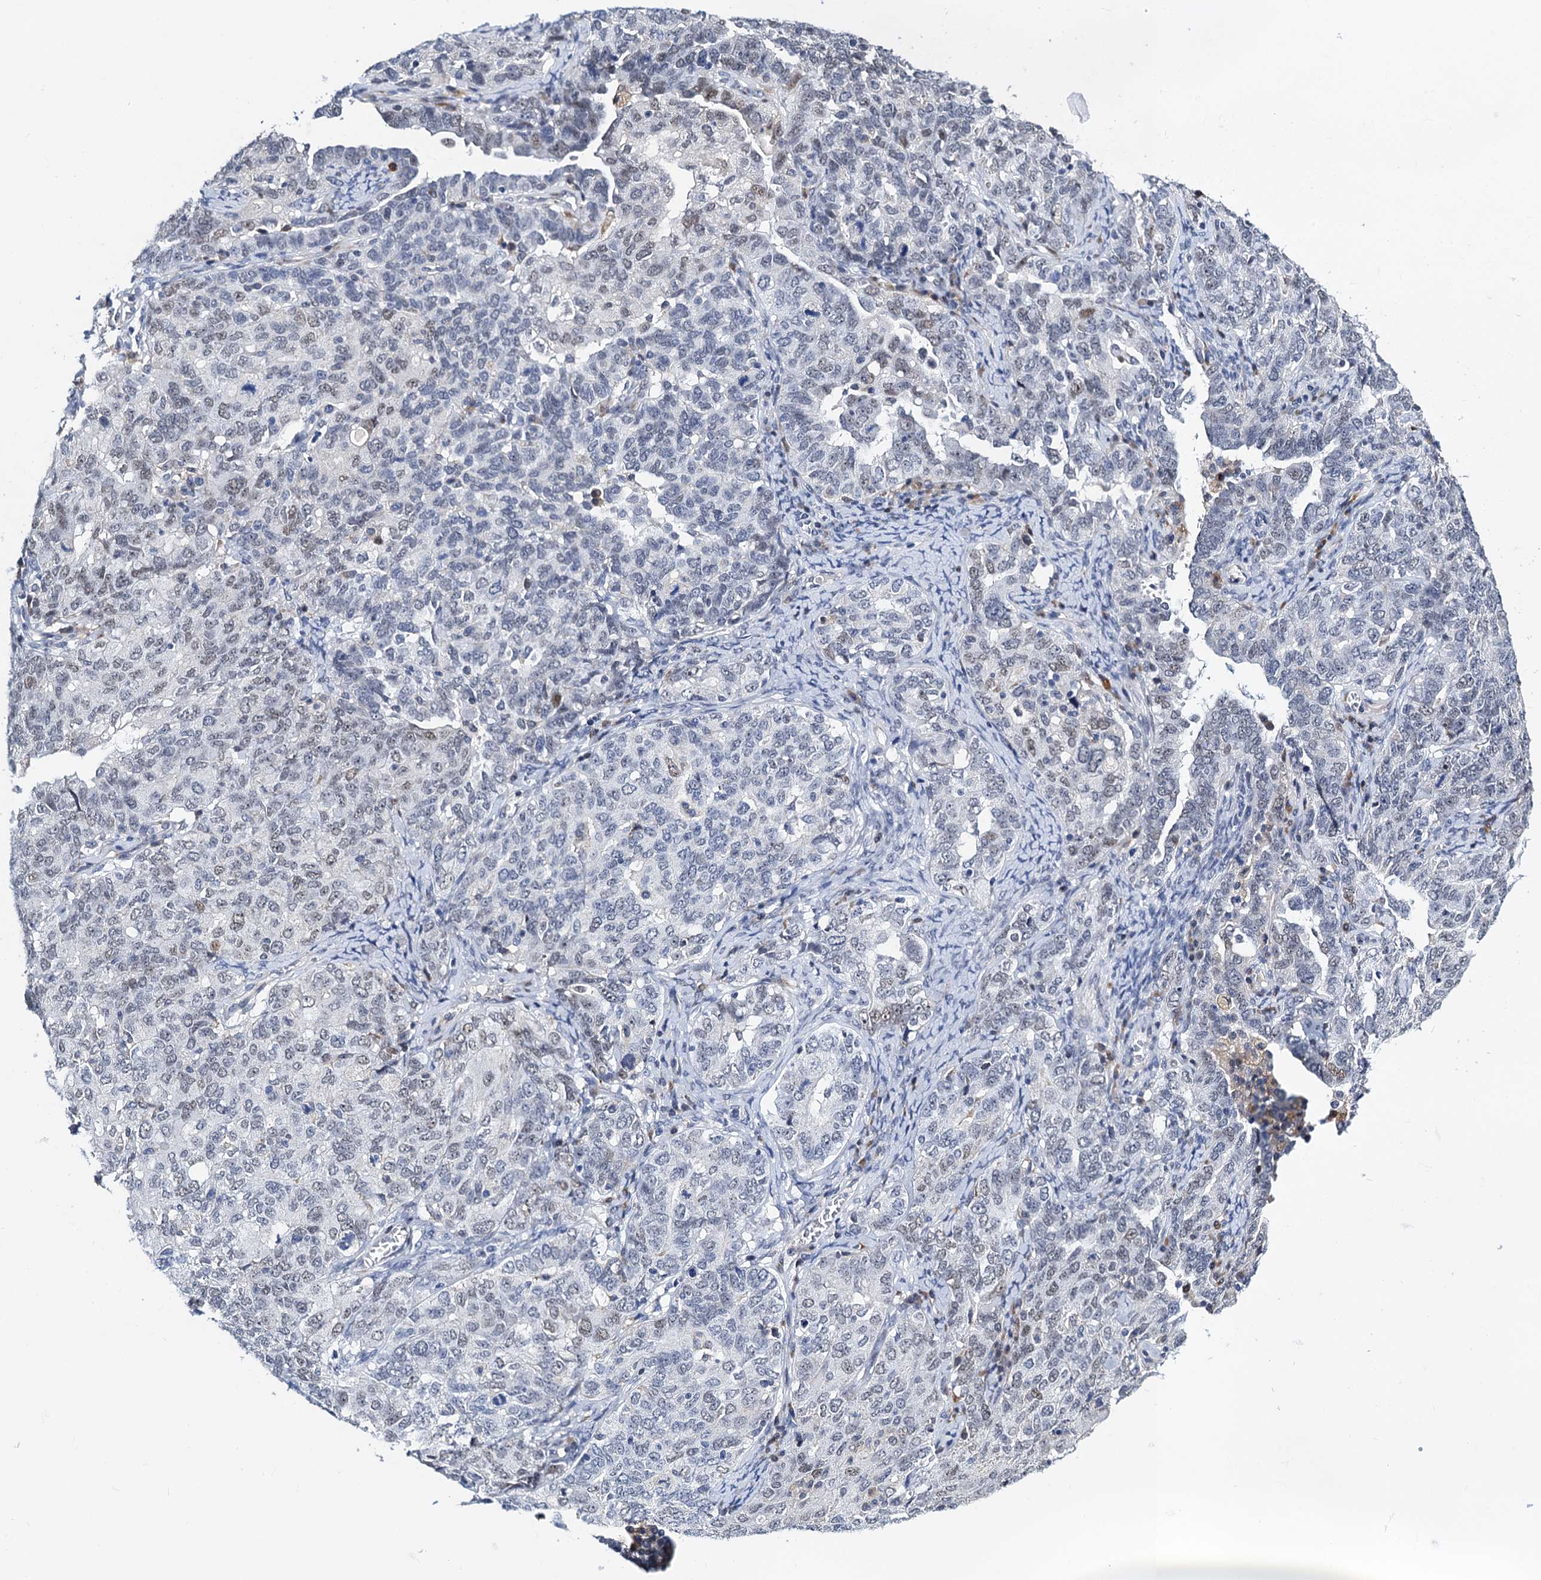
{"staining": {"intensity": "weak", "quantity": "<25%", "location": "nuclear"}, "tissue": "ovarian cancer", "cell_type": "Tumor cells", "image_type": "cancer", "snomed": [{"axis": "morphology", "description": "Carcinoma, endometroid"}, {"axis": "topography", "description": "Ovary"}], "caption": "Ovarian endometroid carcinoma stained for a protein using immunohistochemistry shows no positivity tumor cells.", "gene": "SLC7A10", "patient": {"sex": "female", "age": 62}}